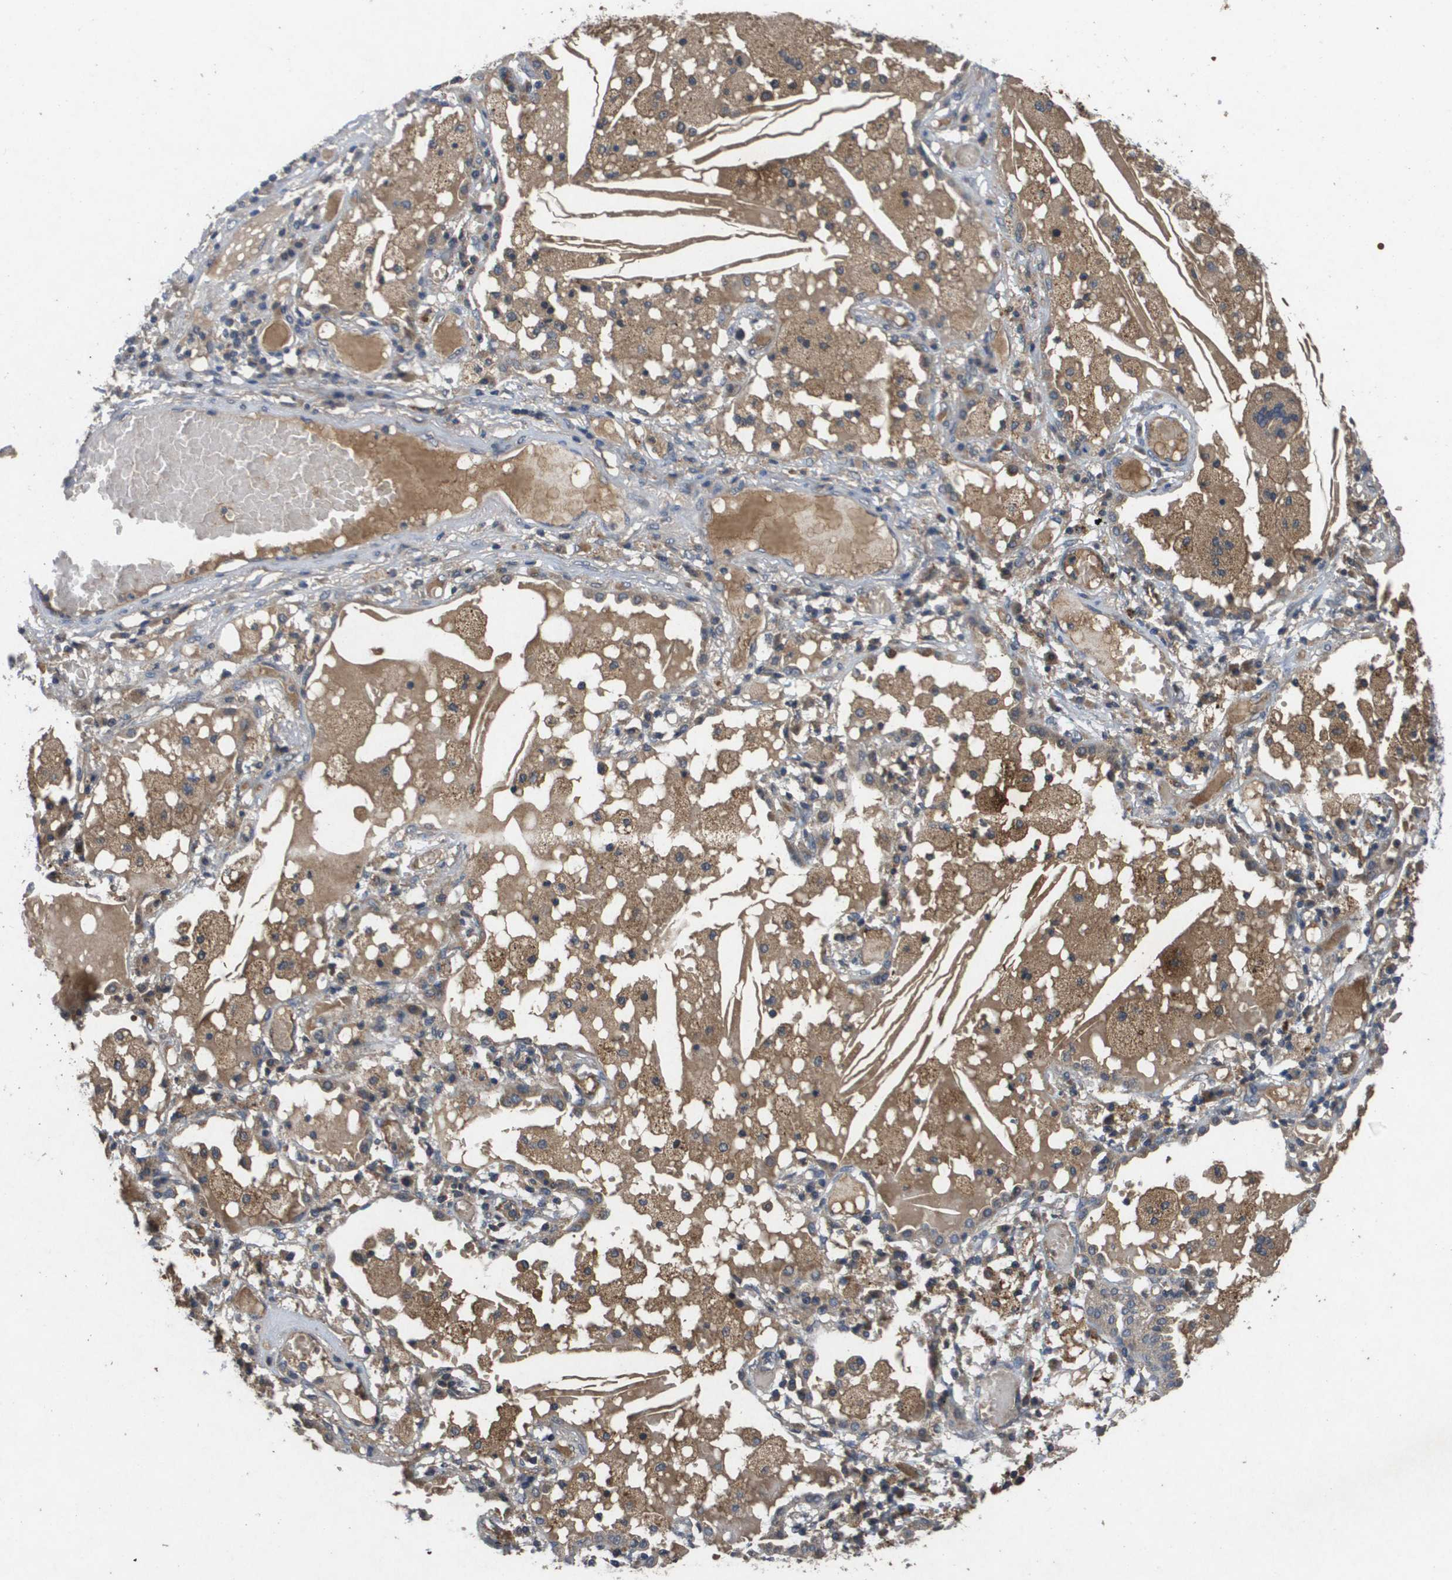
{"staining": {"intensity": "weak", "quantity": "<25%", "location": "cytoplasmic/membranous"}, "tissue": "lung cancer", "cell_type": "Tumor cells", "image_type": "cancer", "snomed": [{"axis": "morphology", "description": "Squamous cell carcinoma, NOS"}, {"axis": "topography", "description": "Lung"}], "caption": "Lung cancer (squamous cell carcinoma) stained for a protein using immunohistochemistry reveals no staining tumor cells.", "gene": "PROC", "patient": {"sex": "male", "age": 71}}